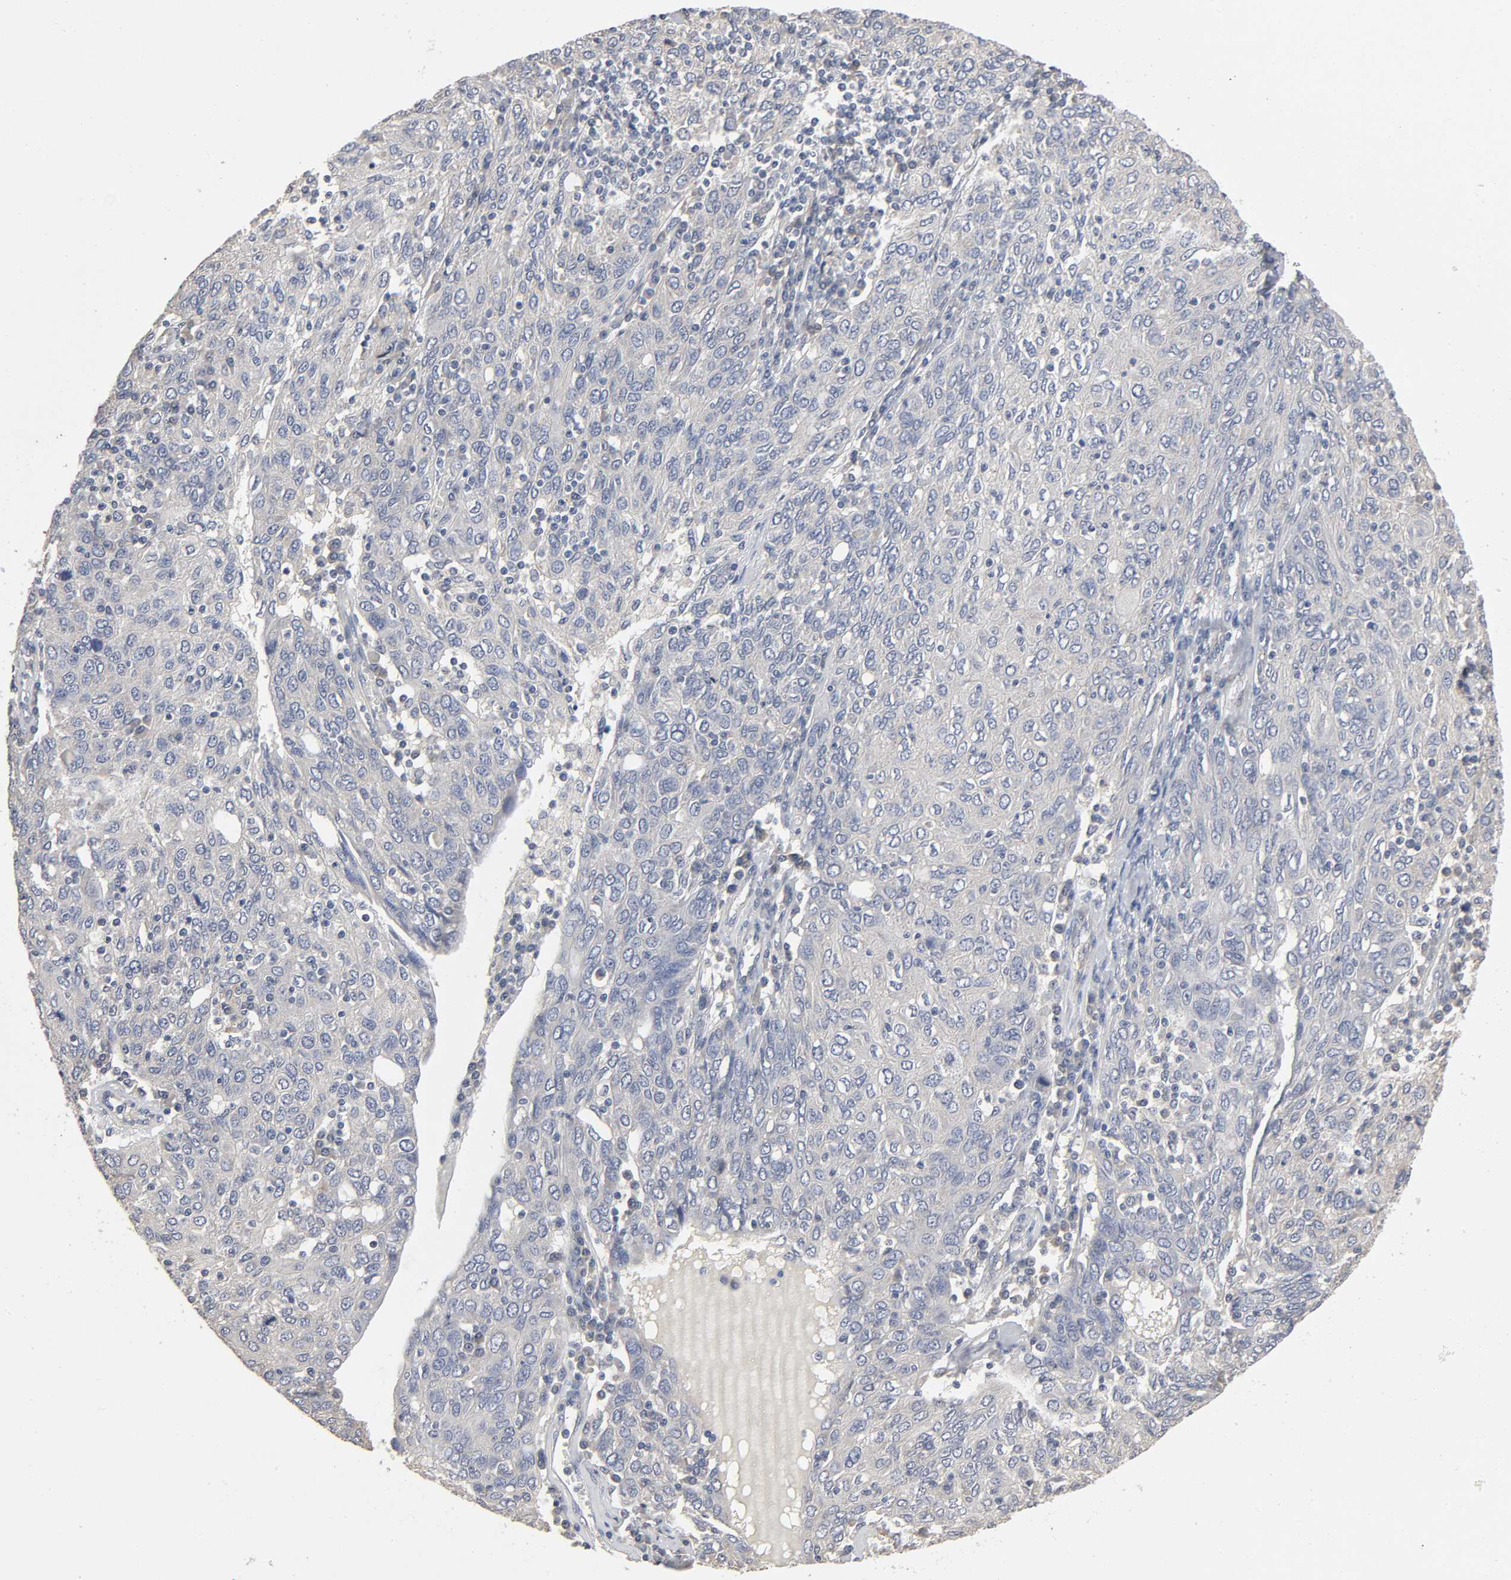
{"staining": {"intensity": "negative", "quantity": "none", "location": "none"}, "tissue": "ovarian cancer", "cell_type": "Tumor cells", "image_type": "cancer", "snomed": [{"axis": "morphology", "description": "Carcinoma, endometroid"}, {"axis": "topography", "description": "Ovary"}], "caption": "DAB (3,3'-diaminobenzidine) immunohistochemical staining of human ovarian endometroid carcinoma reveals no significant staining in tumor cells.", "gene": "SLC10A2", "patient": {"sex": "female", "age": 50}}